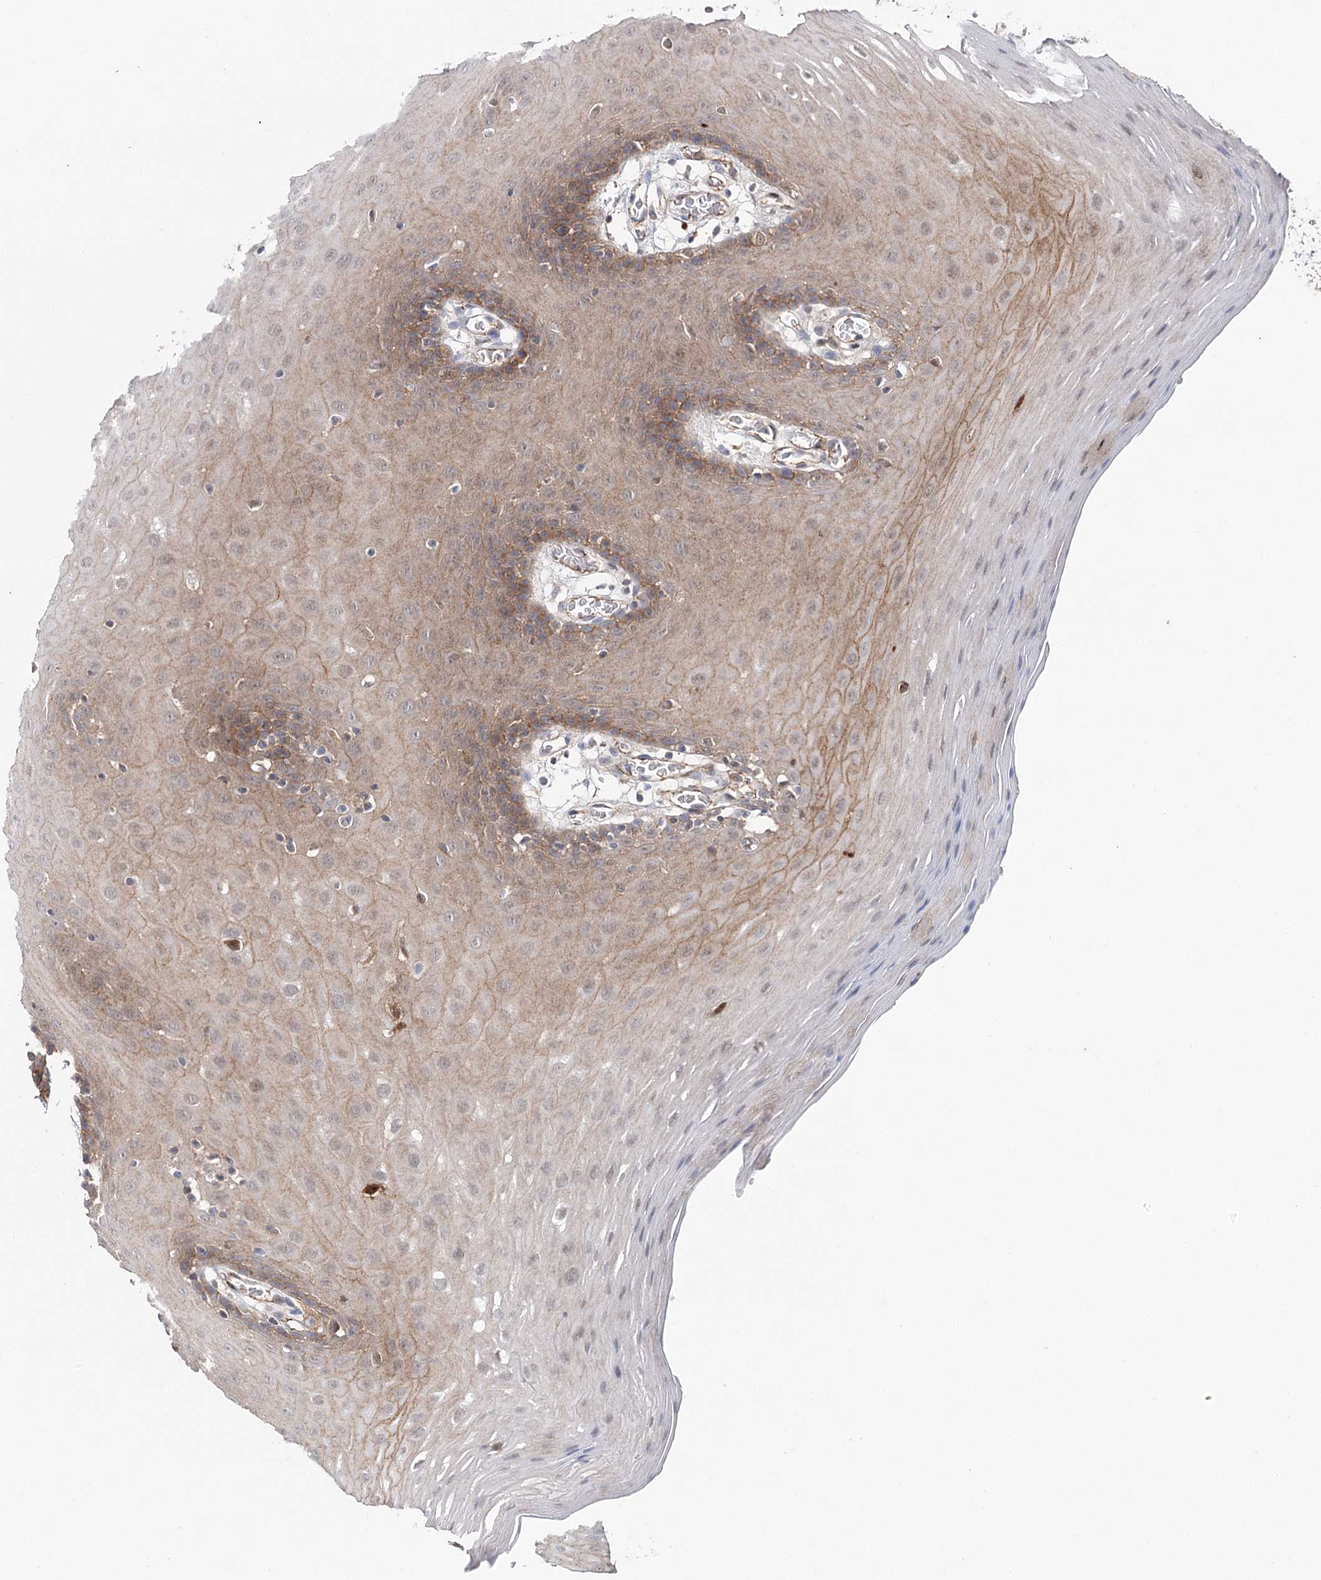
{"staining": {"intensity": "moderate", "quantity": "25%-75%", "location": "cytoplasmic/membranous,nuclear"}, "tissue": "oral mucosa", "cell_type": "Squamous epithelial cells", "image_type": "normal", "snomed": [{"axis": "morphology", "description": "Normal tissue, NOS"}, {"axis": "topography", "description": "Skeletal muscle"}, {"axis": "topography", "description": "Oral tissue"}, {"axis": "topography", "description": "Salivary gland"}, {"axis": "topography", "description": "Peripheral nerve tissue"}], "caption": "Brown immunohistochemical staining in unremarkable human oral mucosa demonstrates moderate cytoplasmic/membranous,nuclear positivity in approximately 25%-75% of squamous epithelial cells.", "gene": "PKP4", "patient": {"sex": "male", "age": 54}}